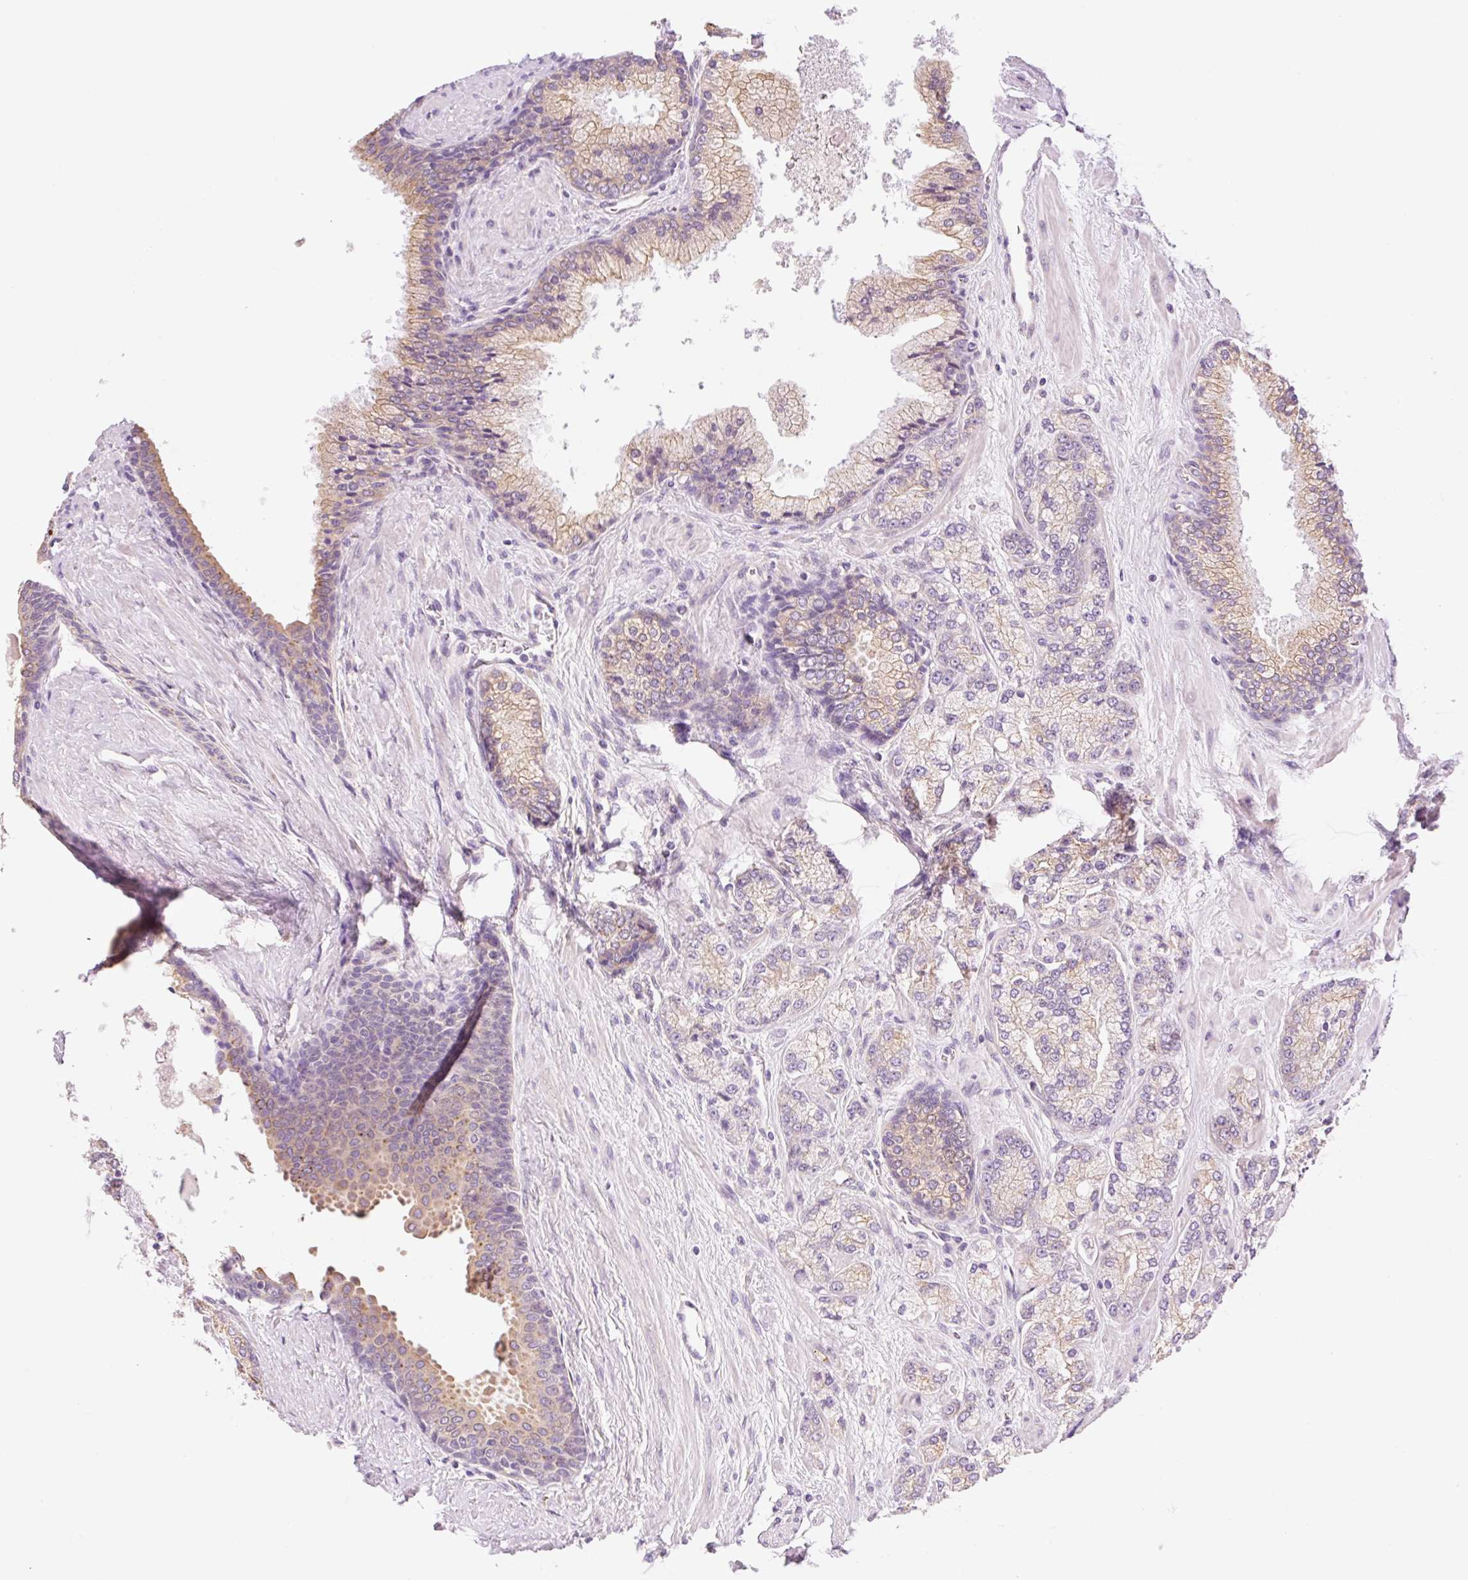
{"staining": {"intensity": "weak", "quantity": "<25%", "location": "cytoplasmic/membranous"}, "tissue": "prostate cancer", "cell_type": "Tumor cells", "image_type": "cancer", "snomed": [{"axis": "morphology", "description": "Adenocarcinoma, High grade"}, {"axis": "topography", "description": "Prostate"}], "caption": "DAB (3,3'-diaminobenzidine) immunohistochemical staining of prostate cancer displays no significant positivity in tumor cells. Brightfield microscopy of immunohistochemistry (IHC) stained with DAB (brown) and hematoxylin (blue), captured at high magnification.", "gene": "NLRP5", "patient": {"sex": "male", "age": 68}}